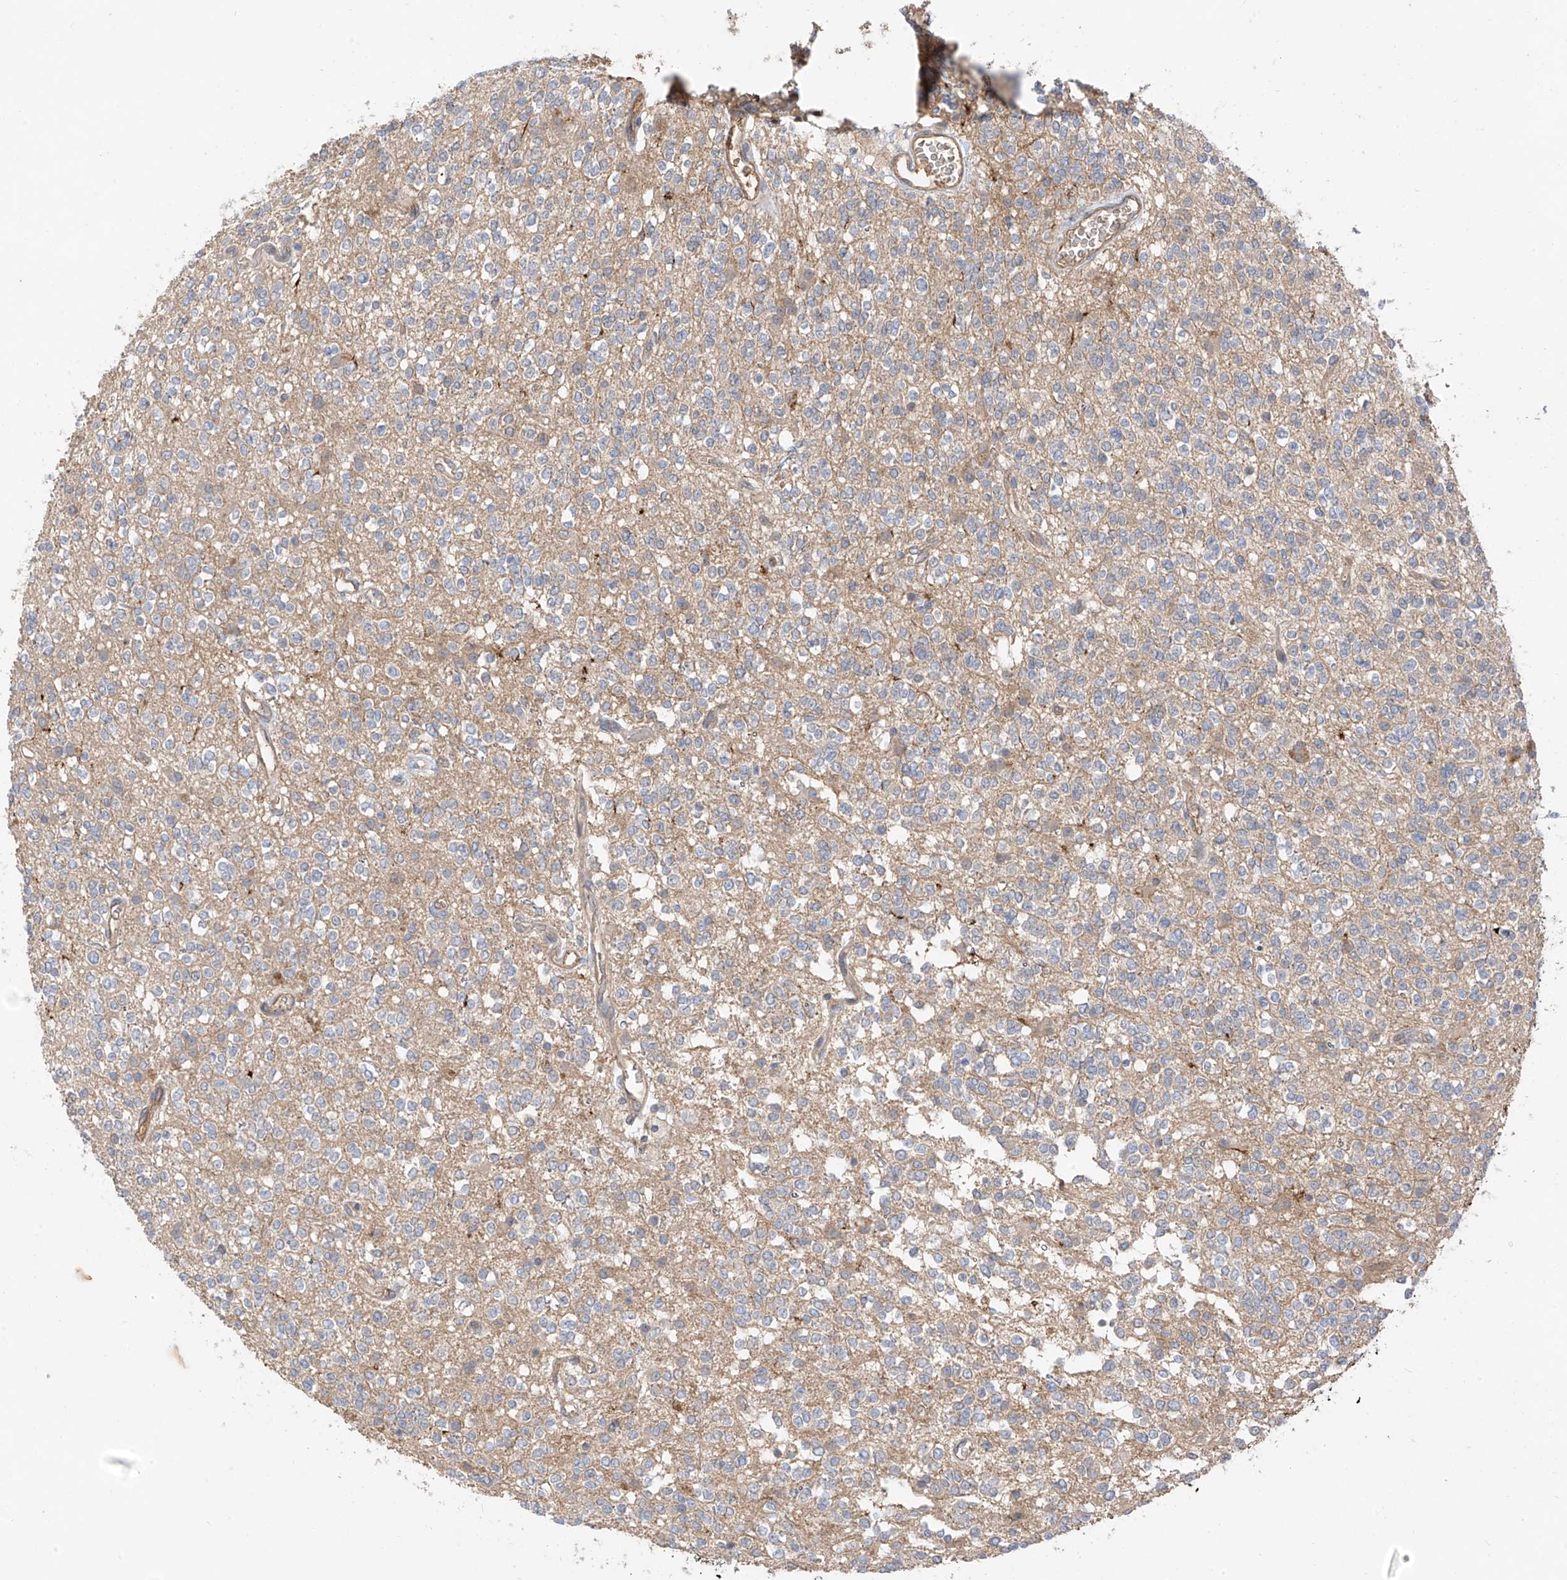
{"staining": {"intensity": "weak", "quantity": "25%-75%", "location": "cytoplasmic/membranous"}, "tissue": "glioma", "cell_type": "Tumor cells", "image_type": "cancer", "snomed": [{"axis": "morphology", "description": "Glioma, malignant, High grade"}, {"axis": "topography", "description": "Brain"}], "caption": "A histopathology image showing weak cytoplasmic/membranous staining in about 25%-75% of tumor cells in glioma, as visualized by brown immunohistochemical staining.", "gene": "CACNA2D4", "patient": {"sex": "male", "age": 34}}